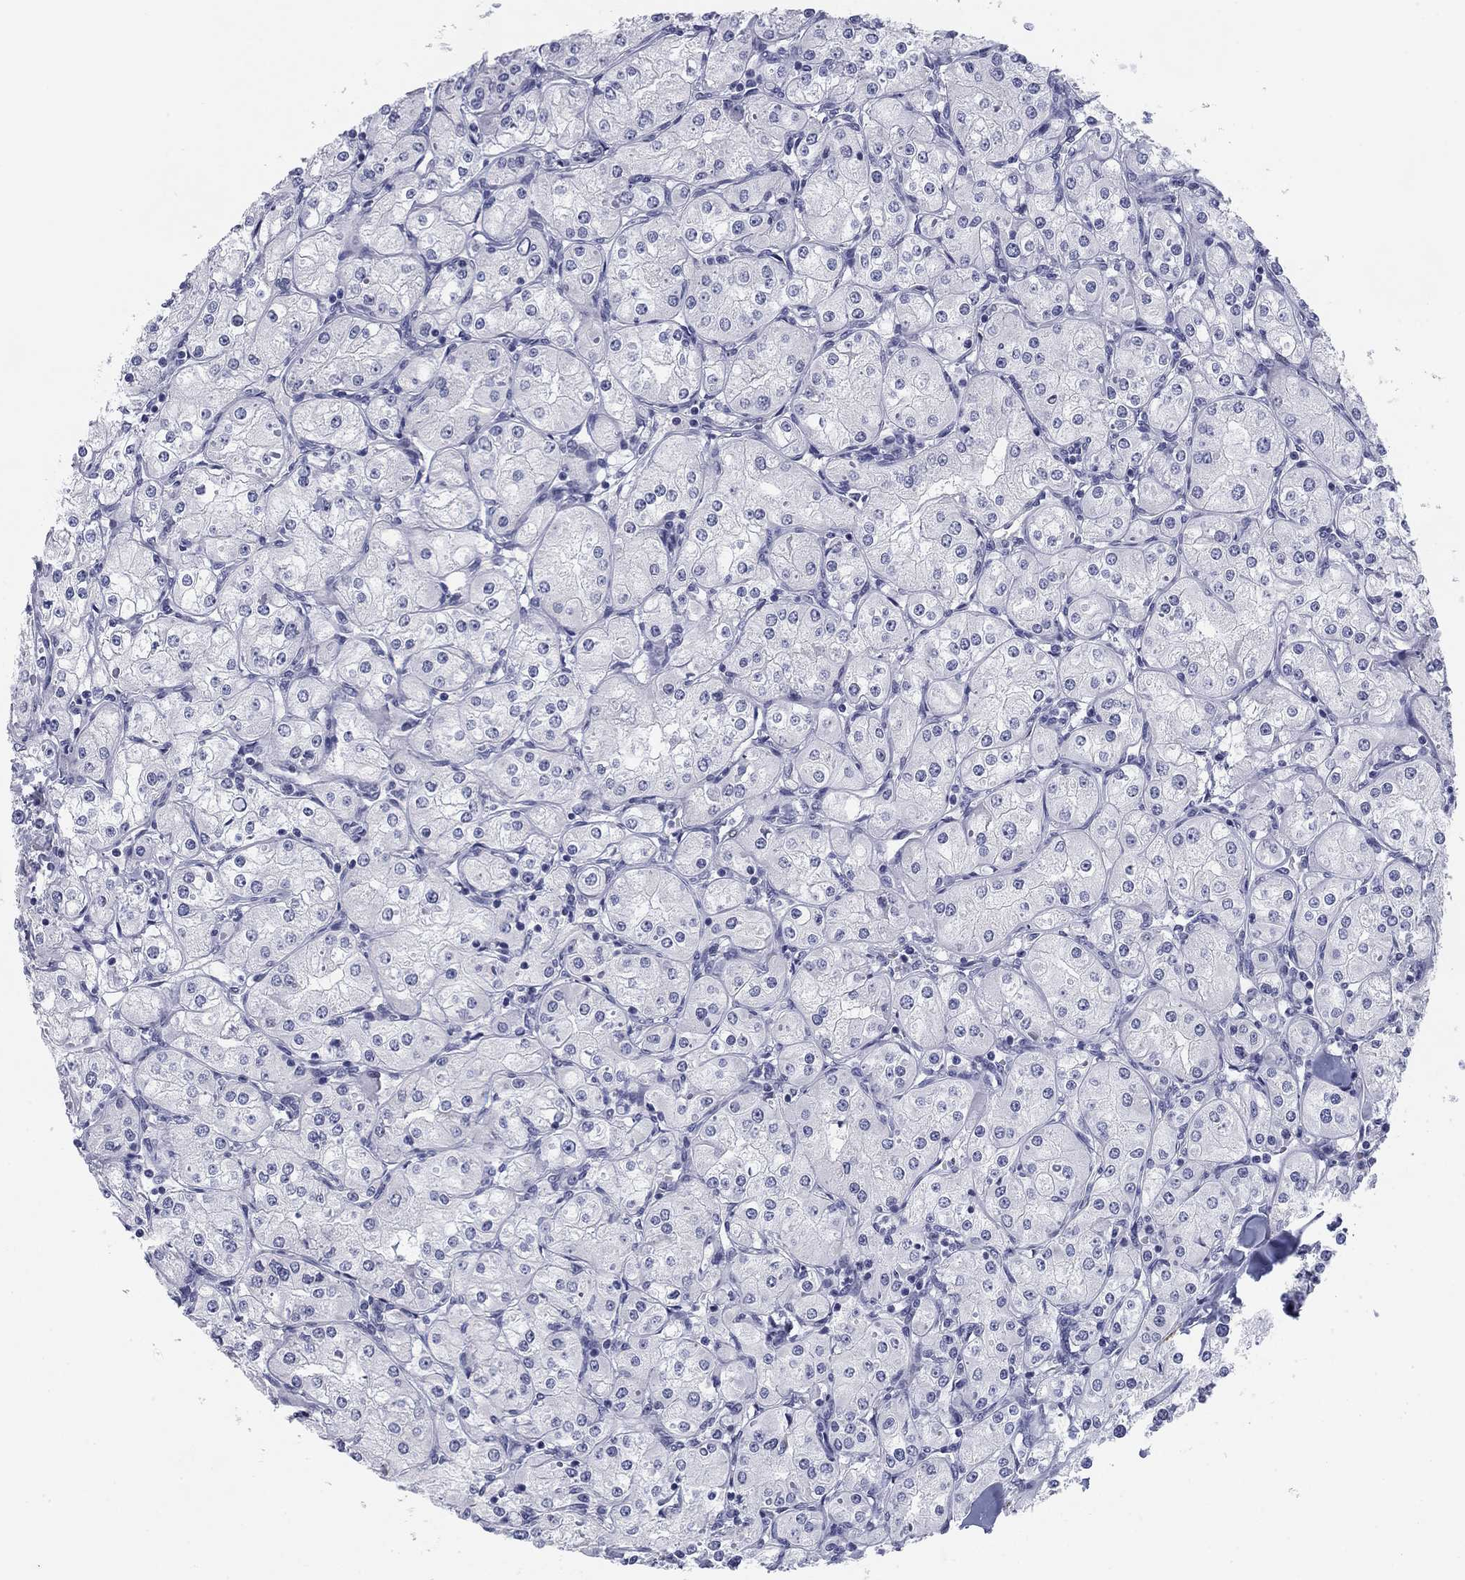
{"staining": {"intensity": "negative", "quantity": "none", "location": "none"}, "tissue": "renal cancer", "cell_type": "Tumor cells", "image_type": "cancer", "snomed": [{"axis": "morphology", "description": "Adenocarcinoma, NOS"}, {"axis": "topography", "description": "Kidney"}], "caption": "Renal cancer was stained to show a protein in brown. There is no significant staining in tumor cells. The staining was performed using DAB to visualize the protein expression in brown, while the nuclei were stained in blue with hematoxylin (Magnification: 20x).", "gene": "PRPH", "patient": {"sex": "male", "age": 77}}